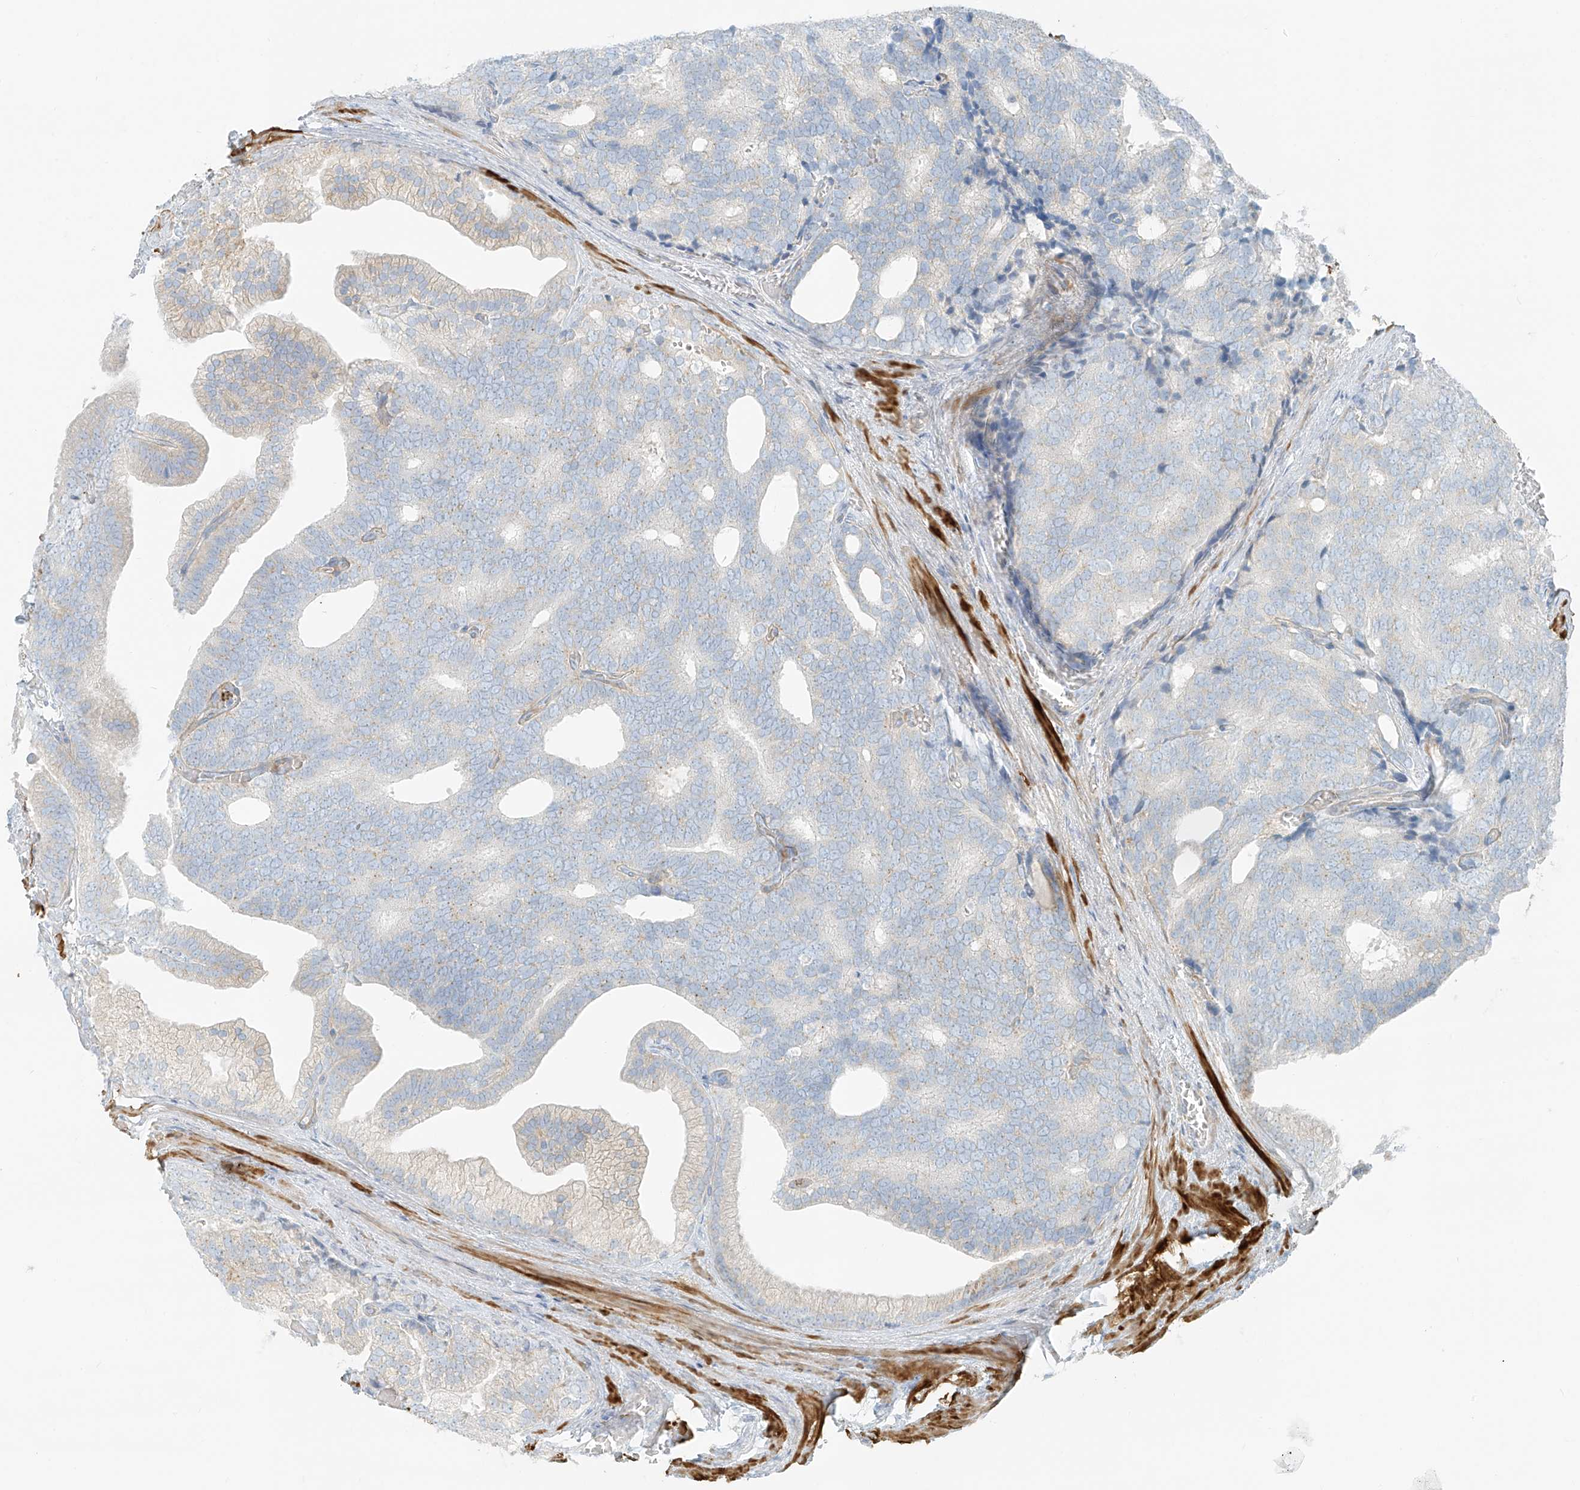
{"staining": {"intensity": "negative", "quantity": "none", "location": "none"}, "tissue": "prostate cancer", "cell_type": "Tumor cells", "image_type": "cancer", "snomed": [{"axis": "morphology", "description": "Adenocarcinoma, Low grade"}, {"axis": "topography", "description": "Prostate"}], "caption": "This is an immunohistochemistry (IHC) histopathology image of prostate adenocarcinoma (low-grade). There is no staining in tumor cells.", "gene": "SMCP", "patient": {"sex": "male", "age": 71}}